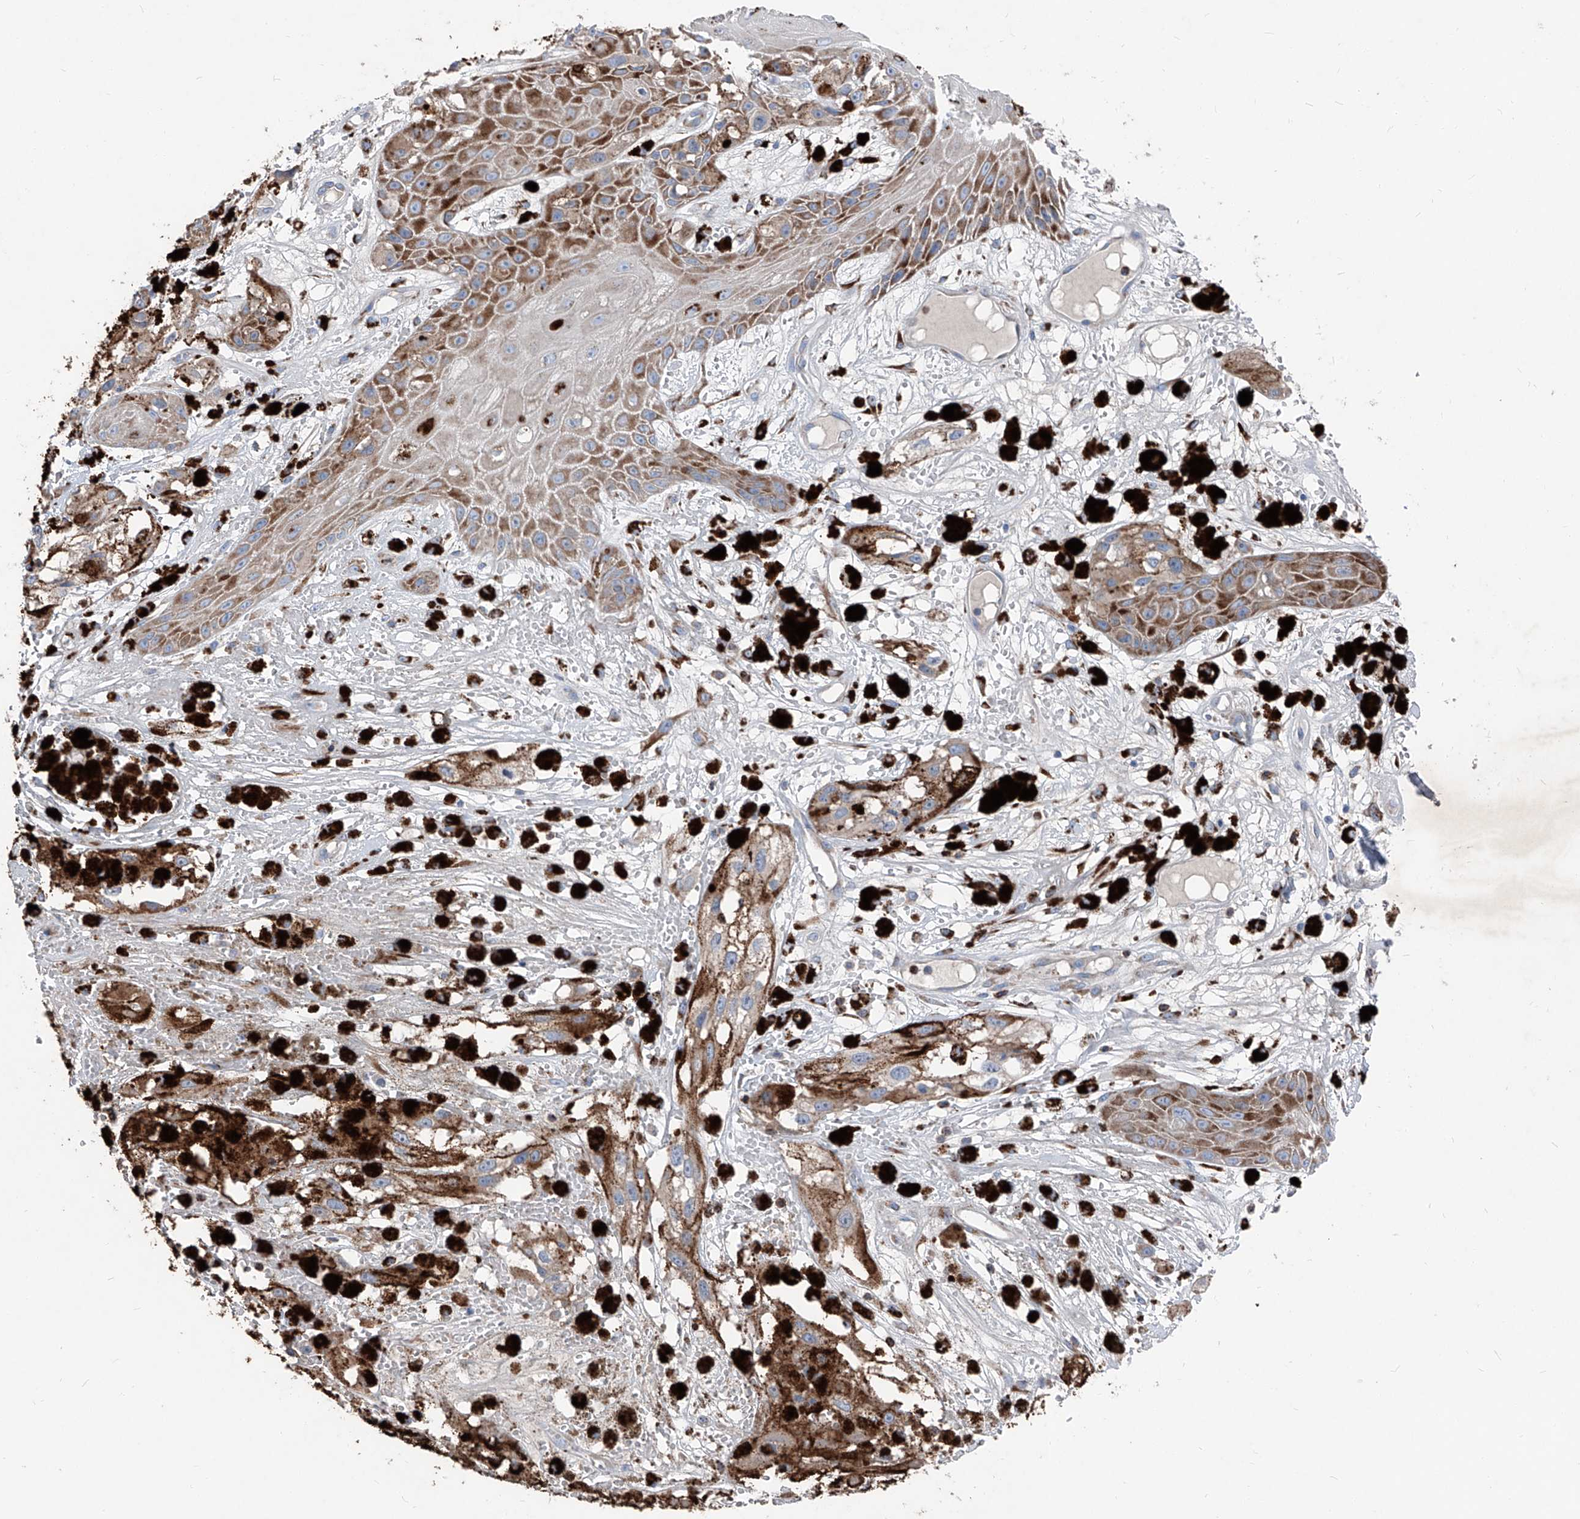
{"staining": {"intensity": "negative", "quantity": "none", "location": "none"}, "tissue": "melanoma", "cell_type": "Tumor cells", "image_type": "cancer", "snomed": [{"axis": "morphology", "description": "Malignant melanoma, NOS"}, {"axis": "topography", "description": "Skin"}], "caption": "This is an immunohistochemistry histopathology image of malignant melanoma. There is no positivity in tumor cells.", "gene": "IFI27", "patient": {"sex": "male", "age": 88}}